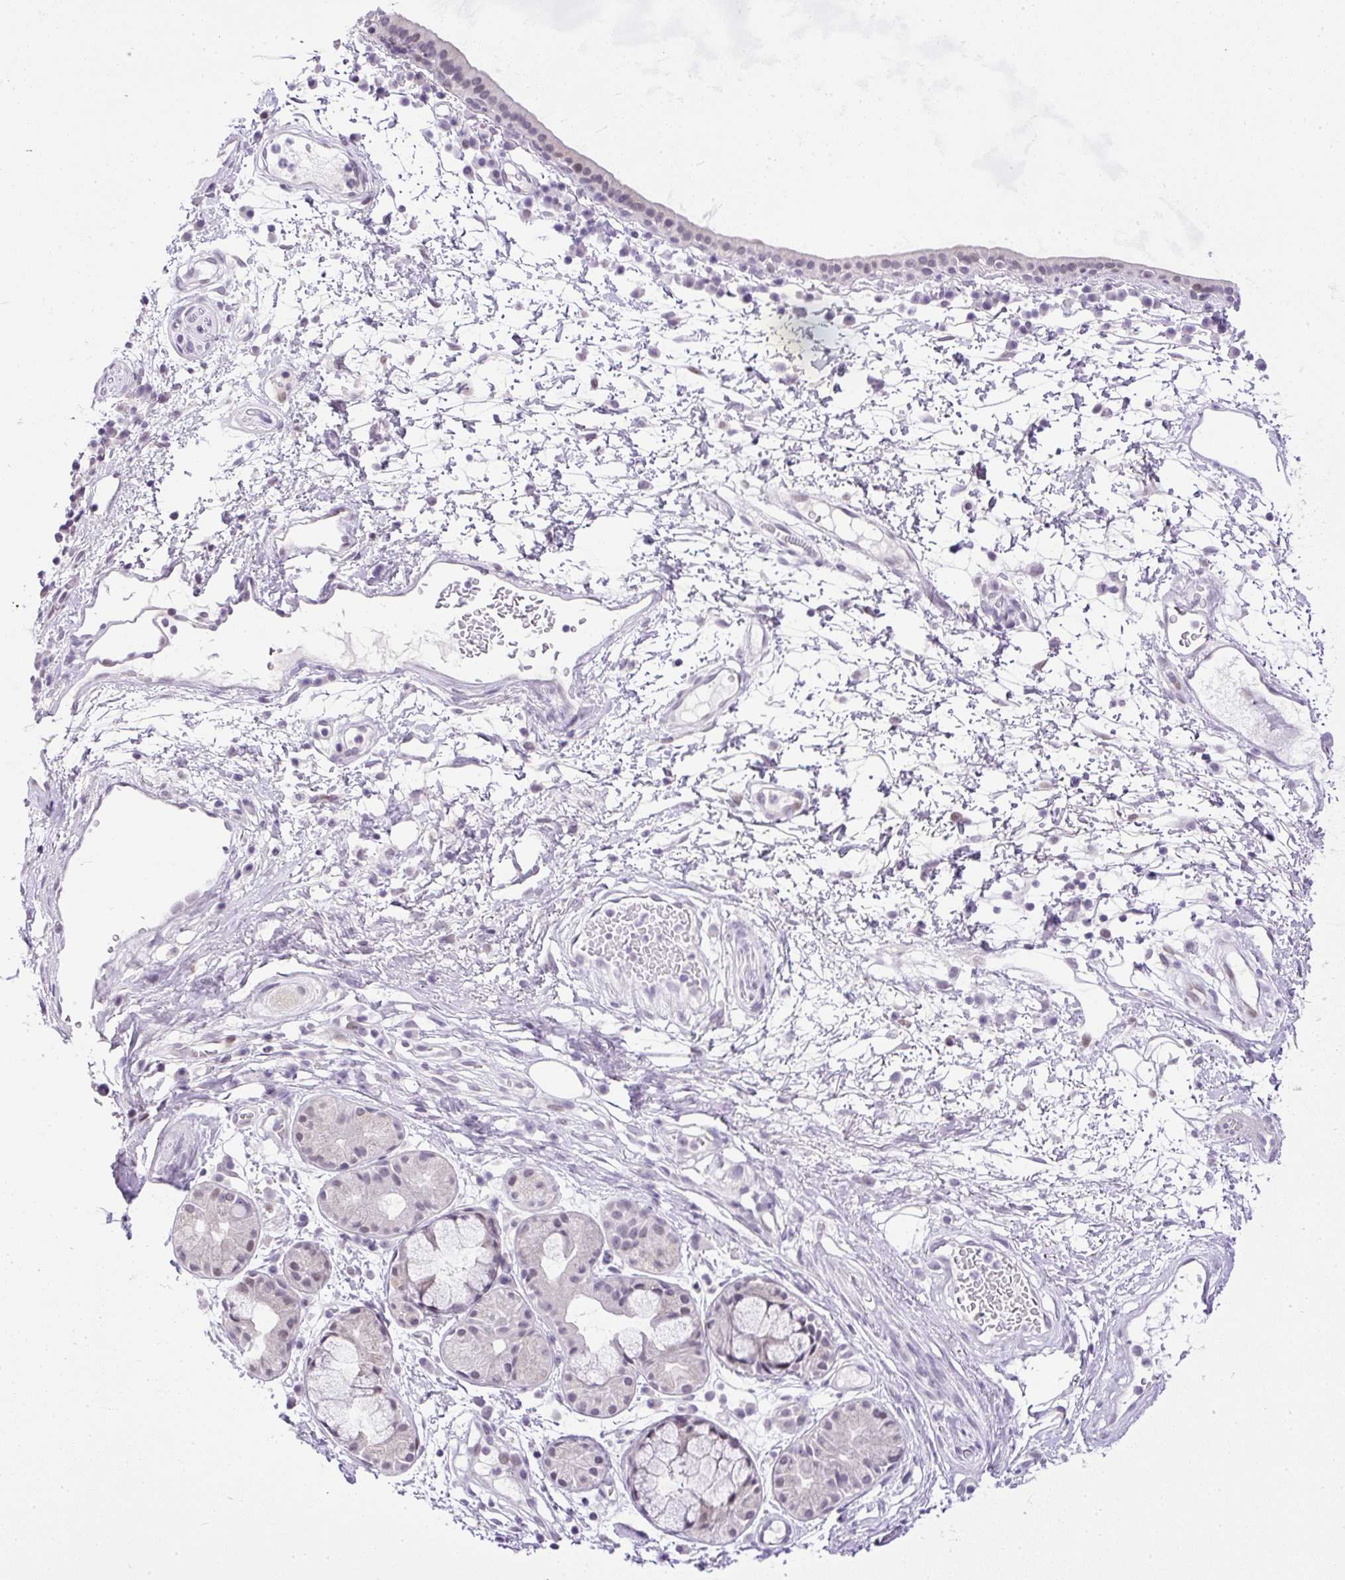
{"staining": {"intensity": "moderate", "quantity": "<25%", "location": "cytoplasmic/membranous"}, "tissue": "nasopharynx", "cell_type": "Respiratory epithelial cells", "image_type": "normal", "snomed": [{"axis": "morphology", "description": "Normal tissue, NOS"}, {"axis": "topography", "description": "Lymph node"}, {"axis": "topography", "description": "Cartilage tissue"}, {"axis": "topography", "description": "Nasopharynx"}], "caption": "Protein staining of normal nasopharynx demonstrates moderate cytoplasmic/membranous expression in approximately <25% of respiratory epithelial cells. The staining is performed using DAB brown chromogen to label protein expression. The nuclei are counter-stained blue using hematoxylin.", "gene": "WNT10B", "patient": {"sex": "male", "age": 63}}